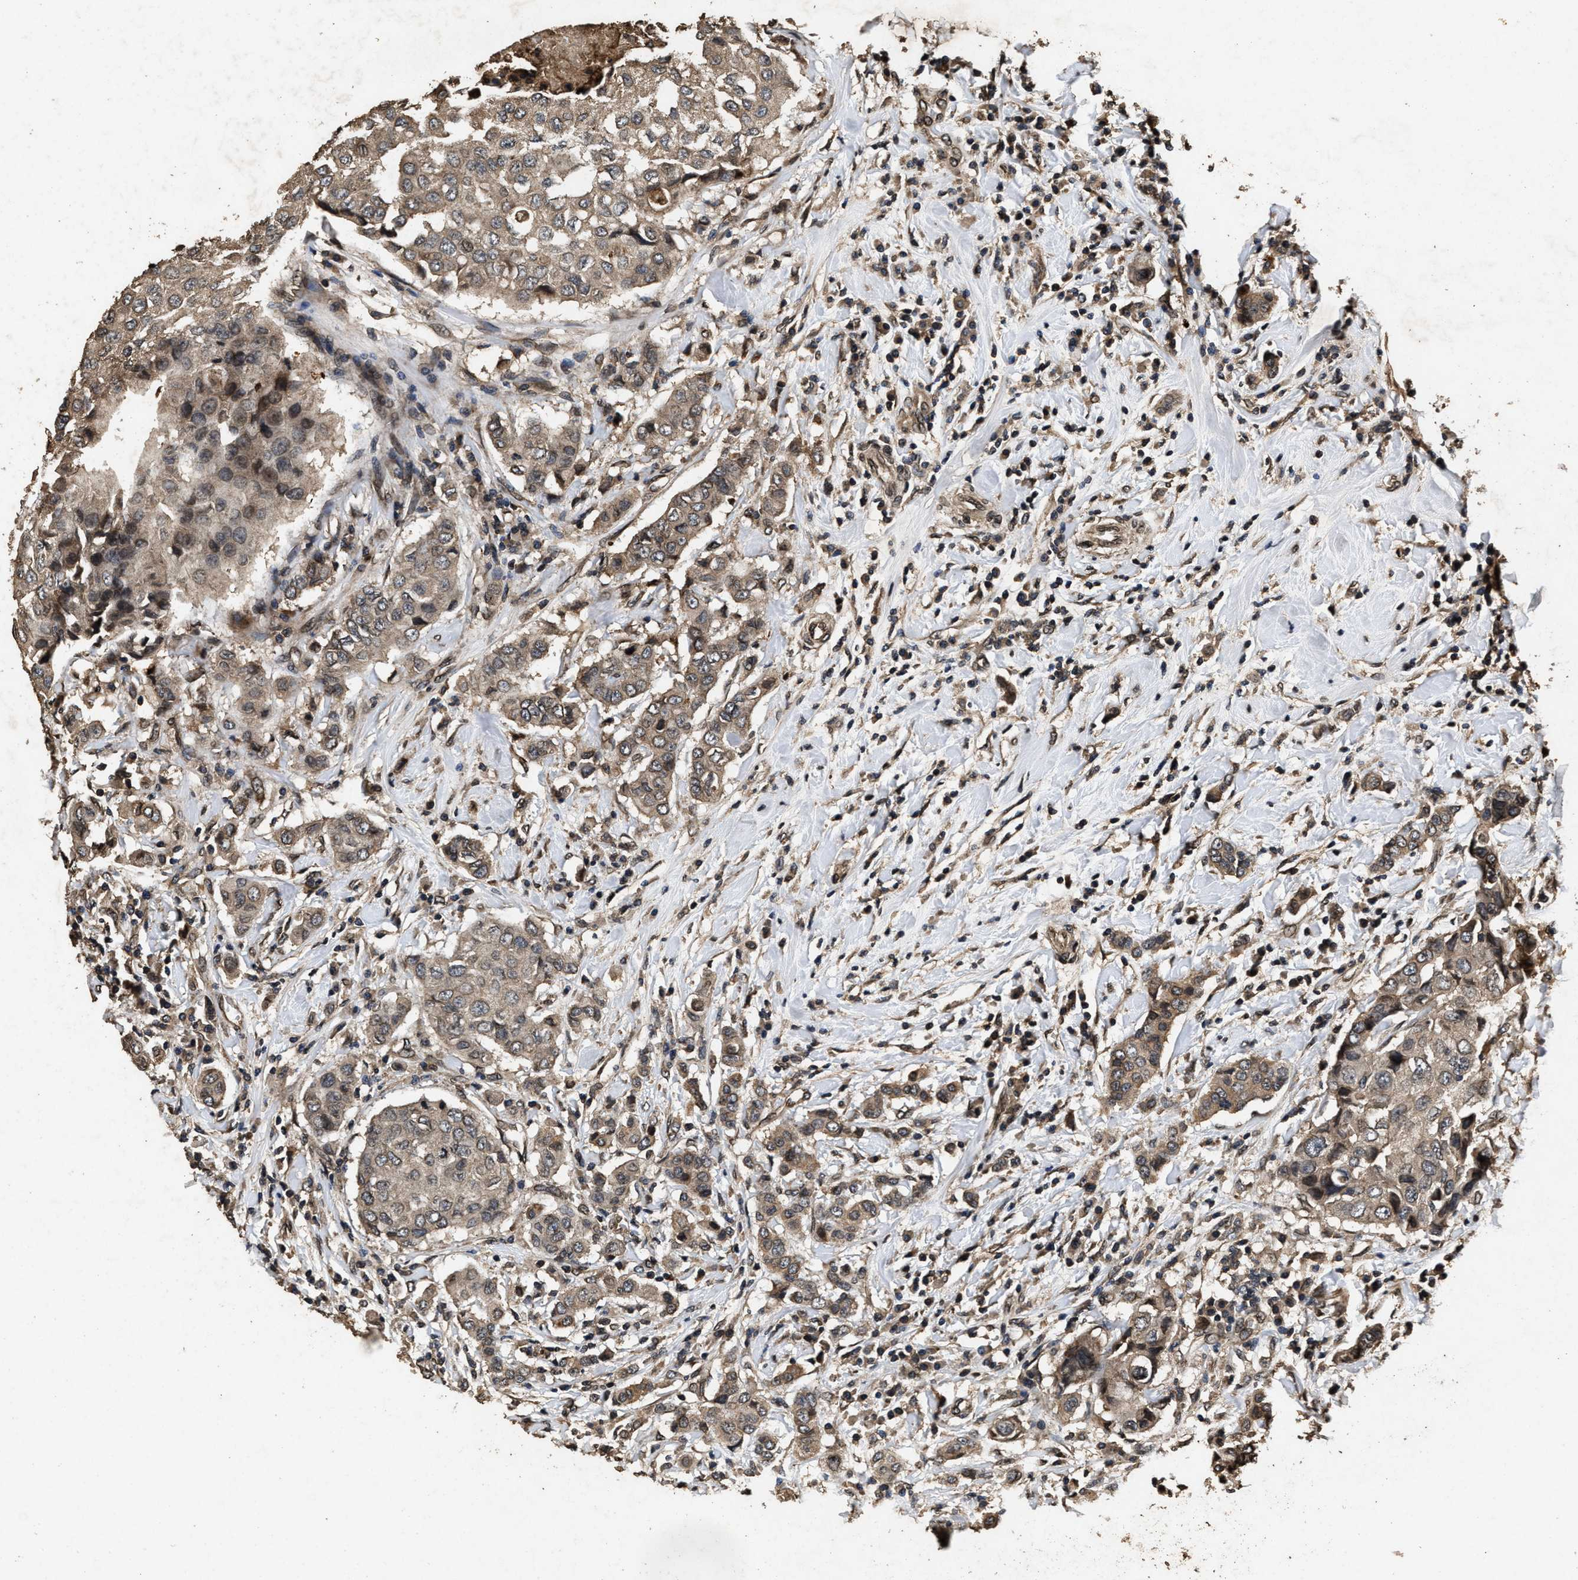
{"staining": {"intensity": "moderate", "quantity": ">75%", "location": "cytoplasmic/membranous,nuclear"}, "tissue": "breast cancer", "cell_type": "Tumor cells", "image_type": "cancer", "snomed": [{"axis": "morphology", "description": "Duct carcinoma"}, {"axis": "topography", "description": "Breast"}], "caption": "Human breast cancer (intraductal carcinoma) stained with a brown dye demonstrates moderate cytoplasmic/membranous and nuclear positive positivity in approximately >75% of tumor cells.", "gene": "ACCS", "patient": {"sex": "female", "age": 27}}